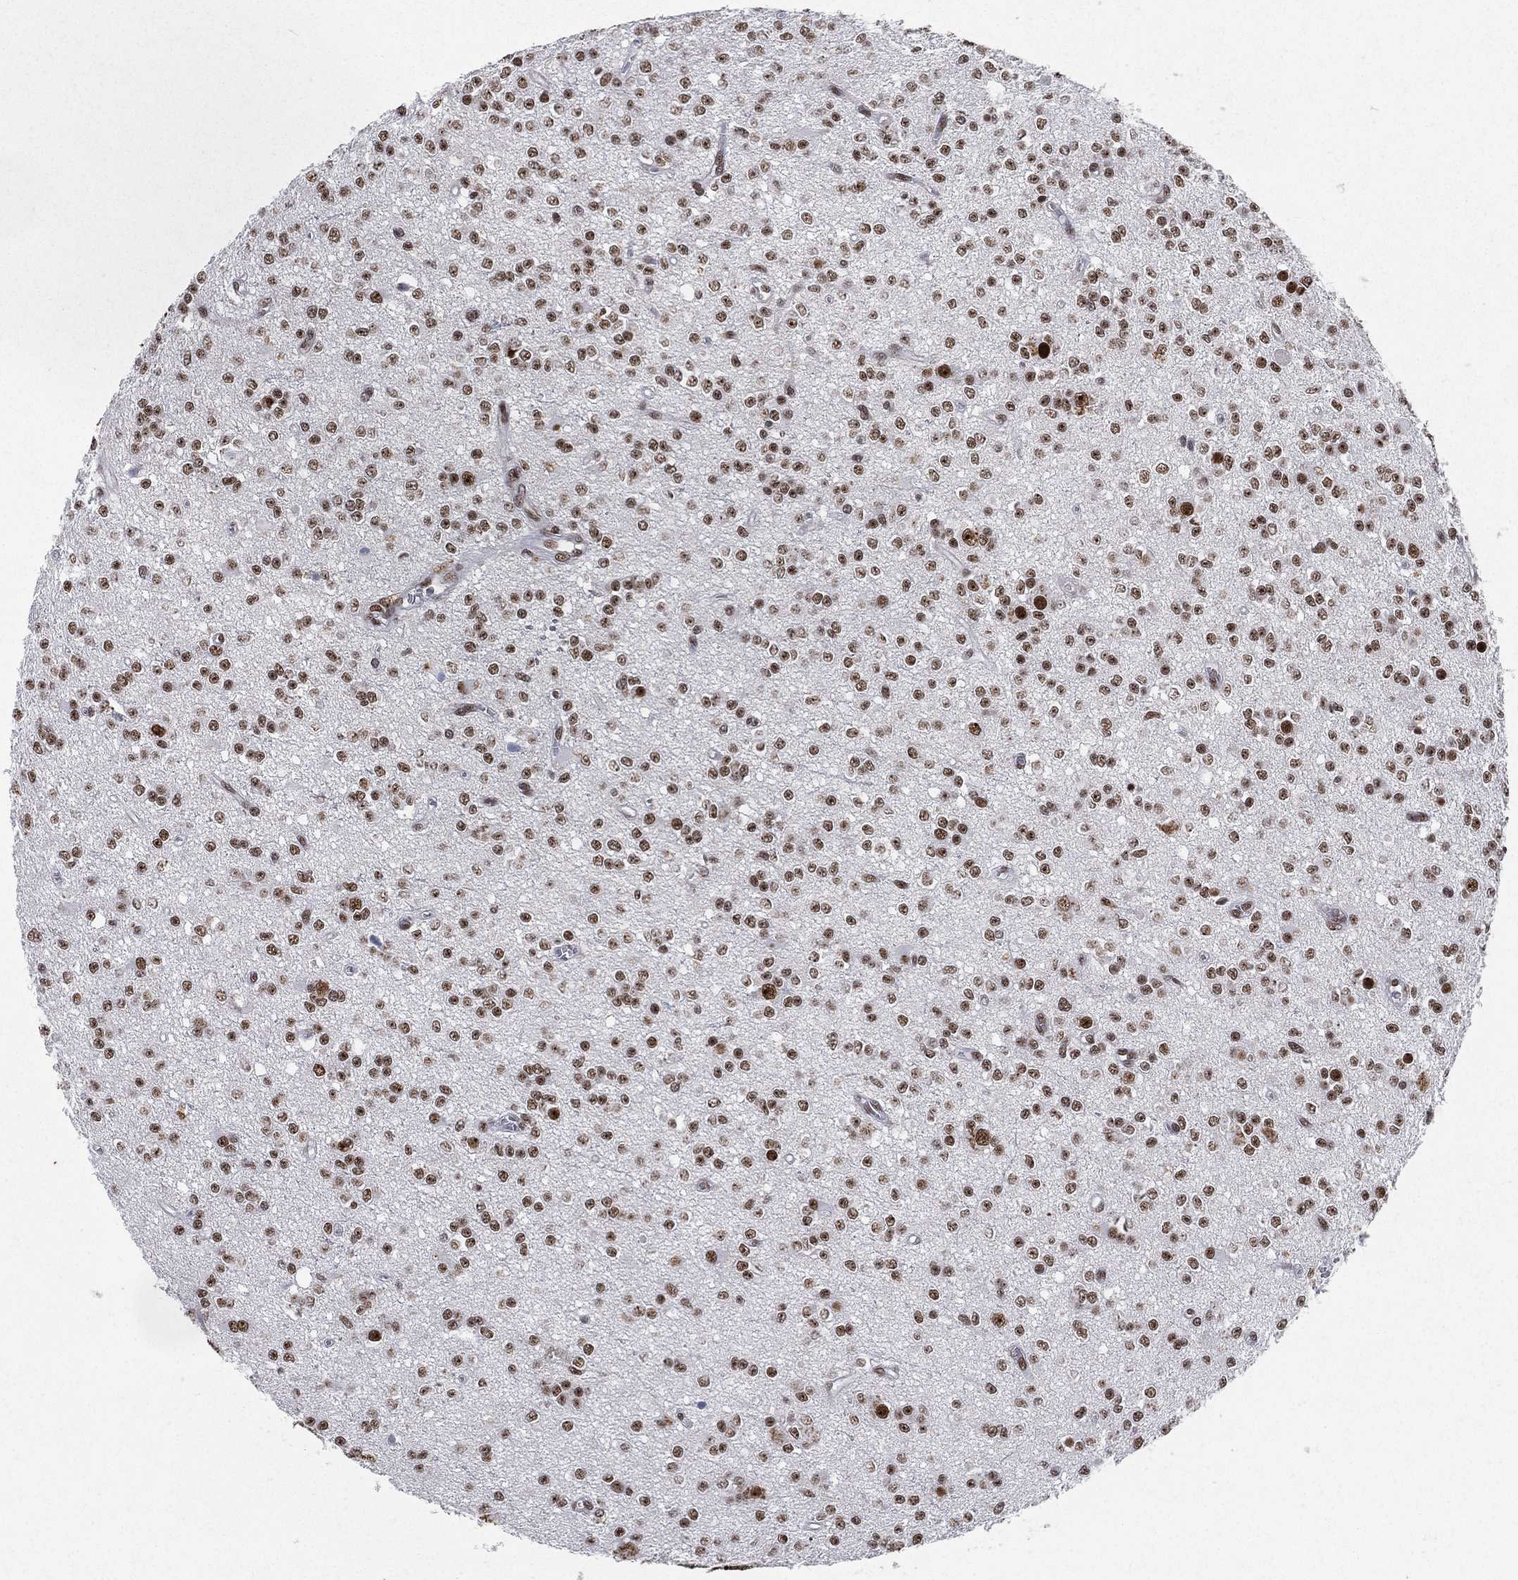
{"staining": {"intensity": "moderate", "quantity": ">75%", "location": "nuclear"}, "tissue": "glioma", "cell_type": "Tumor cells", "image_type": "cancer", "snomed": [{"axis": "morphology", "description": "Glioma, malignant, Low grade"}, {"axis": "topography", "description": "Brain"}], "caption": "Immunohistochemistry photomicrograph of neoplastic tissue: human glioma stained using immunohistochemistry shows medium levels of moderate protein expression localized specifically in the nuclear of tumor cells, appearing as a nuclear brown color.", "gene": "DDX27", "patient": {"sex": "female", "age": 45}}